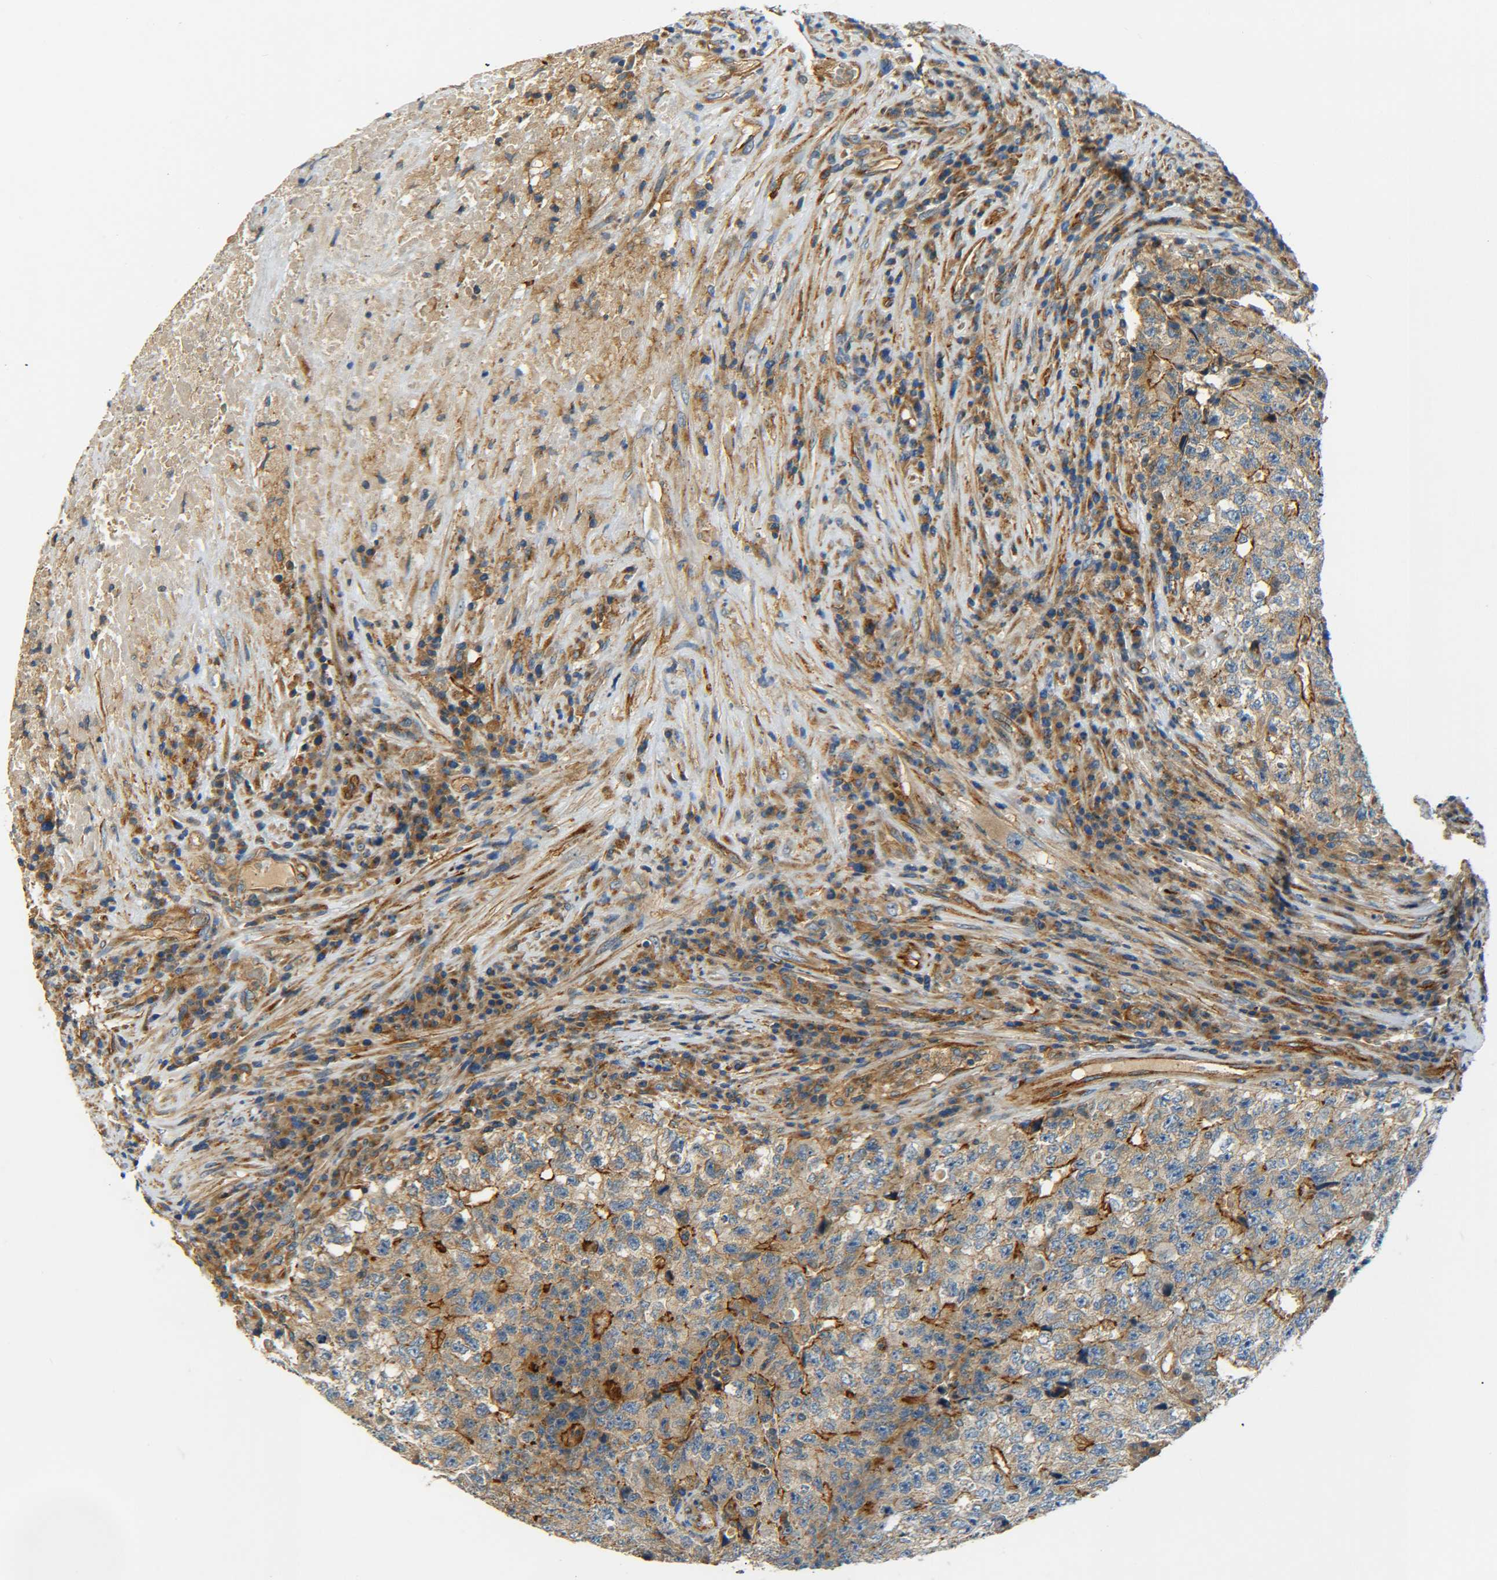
{"staining": {"intensity": "weak", "quantity": ">75%", "location": "cytoplasmic/membranous"}, "tissue": "testis cancer", "cell_type": "Tumor cells", "image_type": "cancer", "snomed": [{"axis": "morphology", "description": "Necrosis, NOS"}, {"axis": "morphology", "description": "Carcinoma, Embryonal, NOS"}, {"axis": "topography", "description": "Testis"}], "caption": "High-magnification brightfield microscopy of testis embryonal carcinoma stained with DAB (3,3'-diaminobenzidine) (brown) and counterstained with hematoxylin (blue). tumor cells exhibit weak cytoplasmic/membranous positivity is present in approximately>75% of cells.", "gene": "LRCH3", "patient": {"sex": "male", "age": 19}}